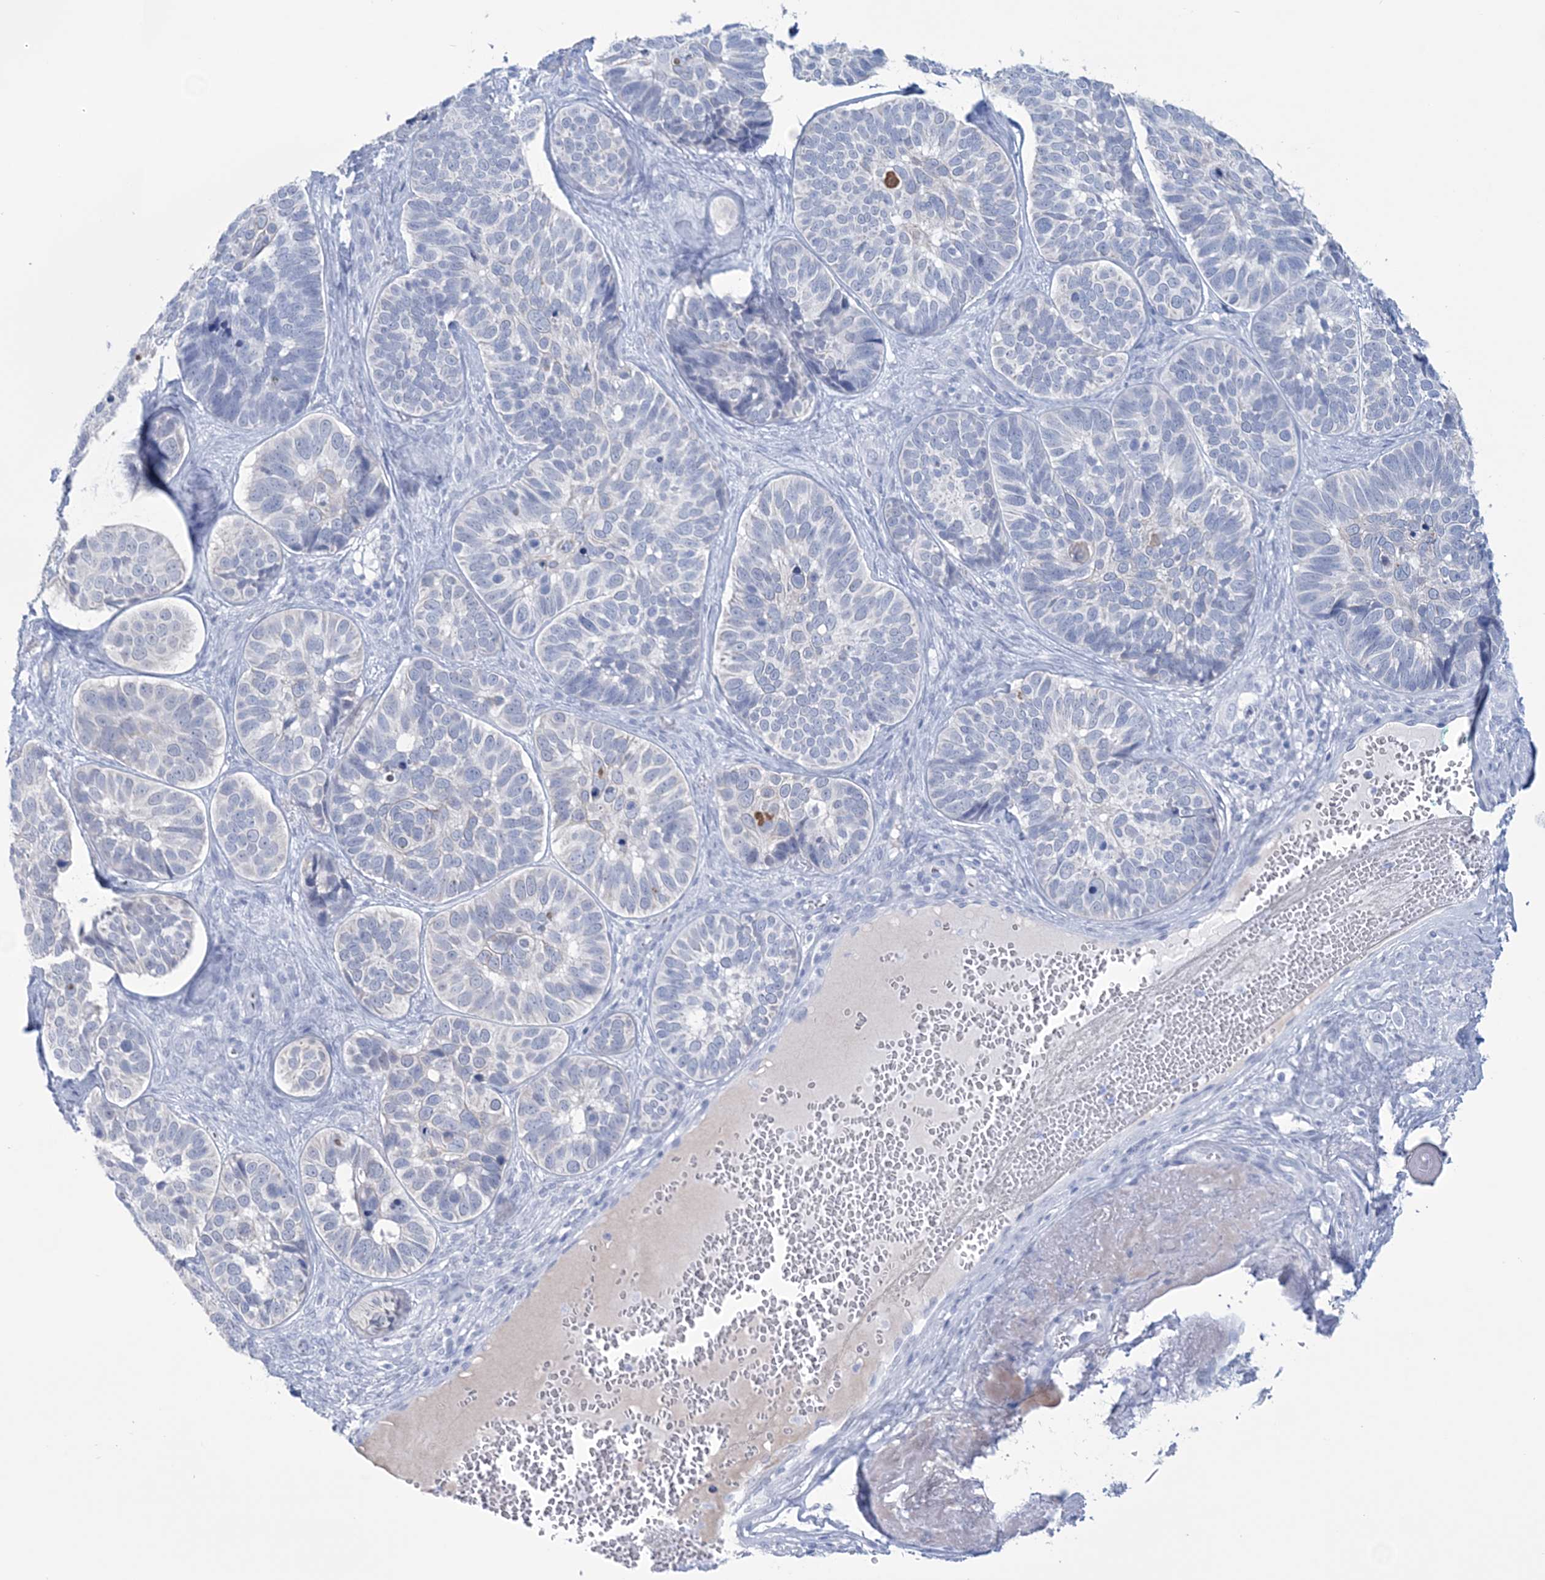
{"staining": {"intensity": "negative", "quantity": "none", "location": "none"}, "tissue": "skin cancer", "cell_type": "Tumor cells", "image_type": "cancer", "snomed": [{"axis": "morphology", "description": "Basal cell carcinoma"}, {"axis": "topography", "description": "Skin"}], "caption": "Immunohistochemistry of basal cell carcinoma (skin) reveals no expression in tumor cells.", "gene": "DPCD", "patient": {"sex": "male", "age": 62}}